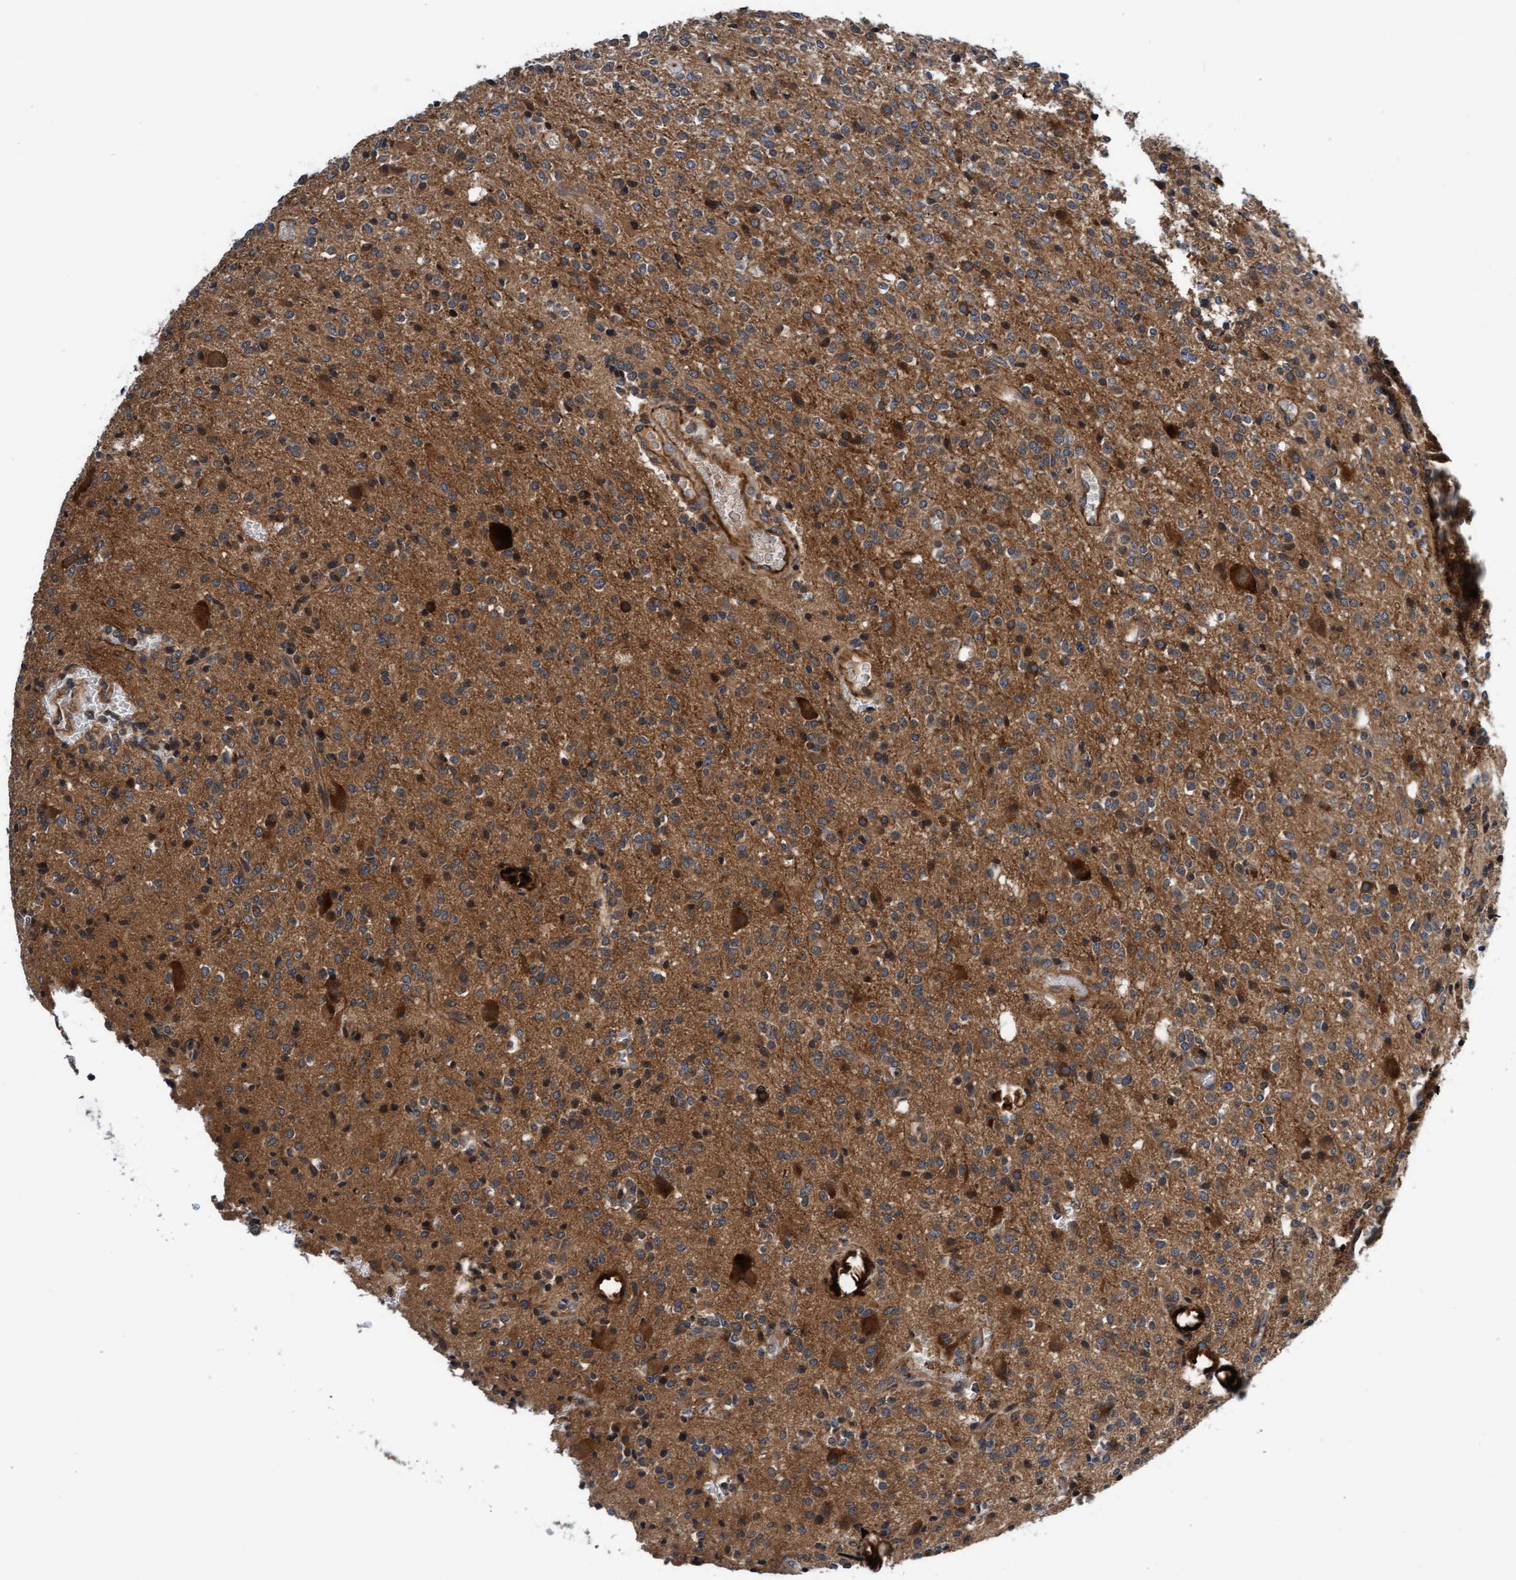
{"staining": {"intensity": "moderate", "quantity": "25%-75%", "location": "cytoplasmic/membranous"}, "tissue": "glioma", "cell_type": "Tumor cells", "image_type": "cancer", "snomed": [{"axis": "morphology", "description": "Glioma, malignant, High grade"}, {"axis": "topography", "description": "Brain"}], "caption": "Immunohistochemistry of high-grade glioma (malignant) displays medium levels of moderate cytoplasmic/membranous positivity in about 25%-75% of tumor cells.", "gene": "EFCAB13", "patient": {"sex": "male", "age": 34}}